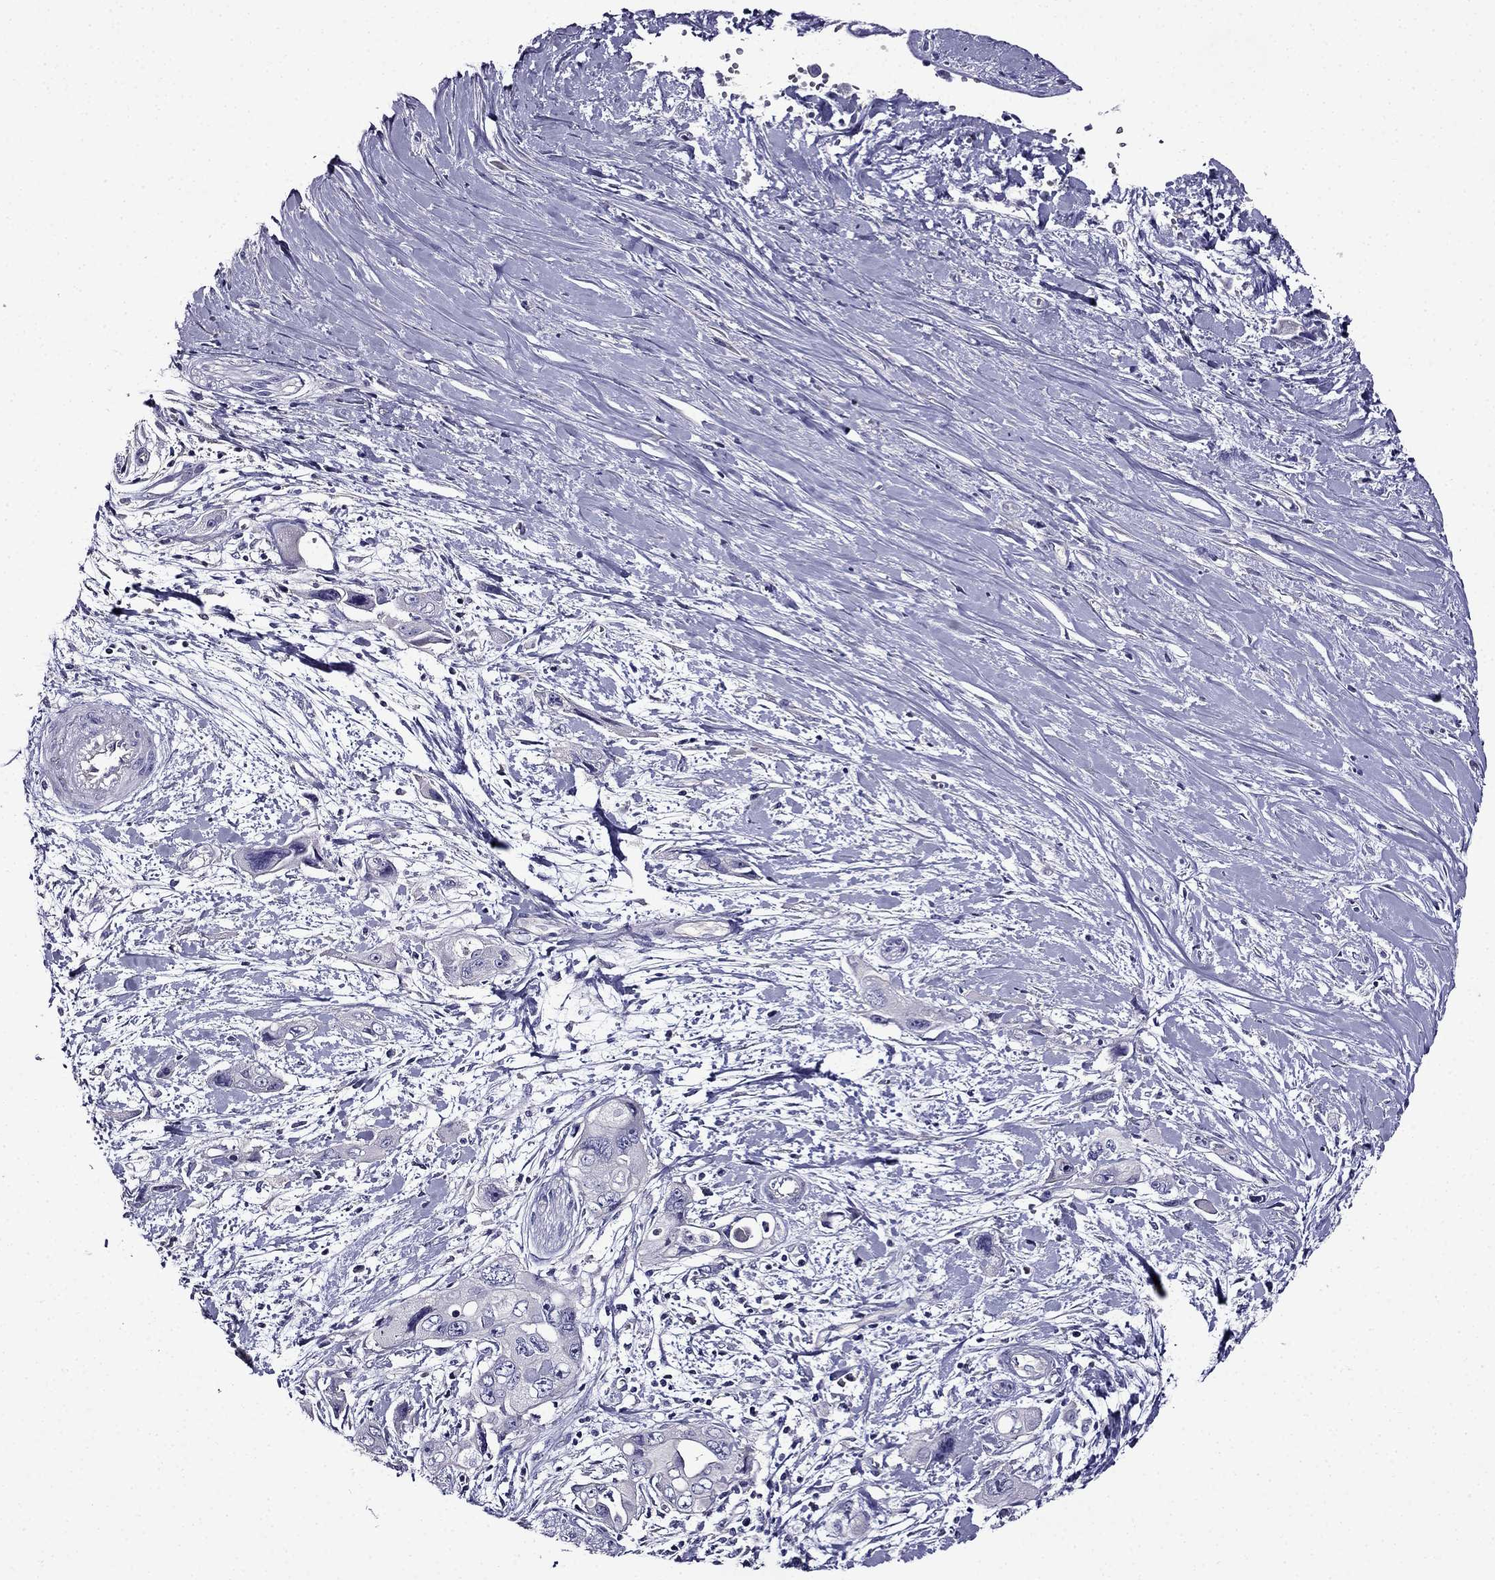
{"staining": {"intensity": "negative", "quantity": "none", "location": "none"}, "tissue": "pancreatic cancer", "cell_type": "Tumor cells", "image_type": "cancer", "snomed": [{"axis": "morphology", "description": "Adenocarcinoma, NOS"}, {"axis": "topography", "description": "Pancreas"}], "caption": "High magnification brightfield microscopy of adenocarcinoma (pancreatic) stained with DAB (3,3'-diaminobenzidine) (brown) and counterstained with hematoxylin (blue): tumor cells show no significant staining.", "gene": "TMEM266", "patient": {"sex": "male", "age": 47}}